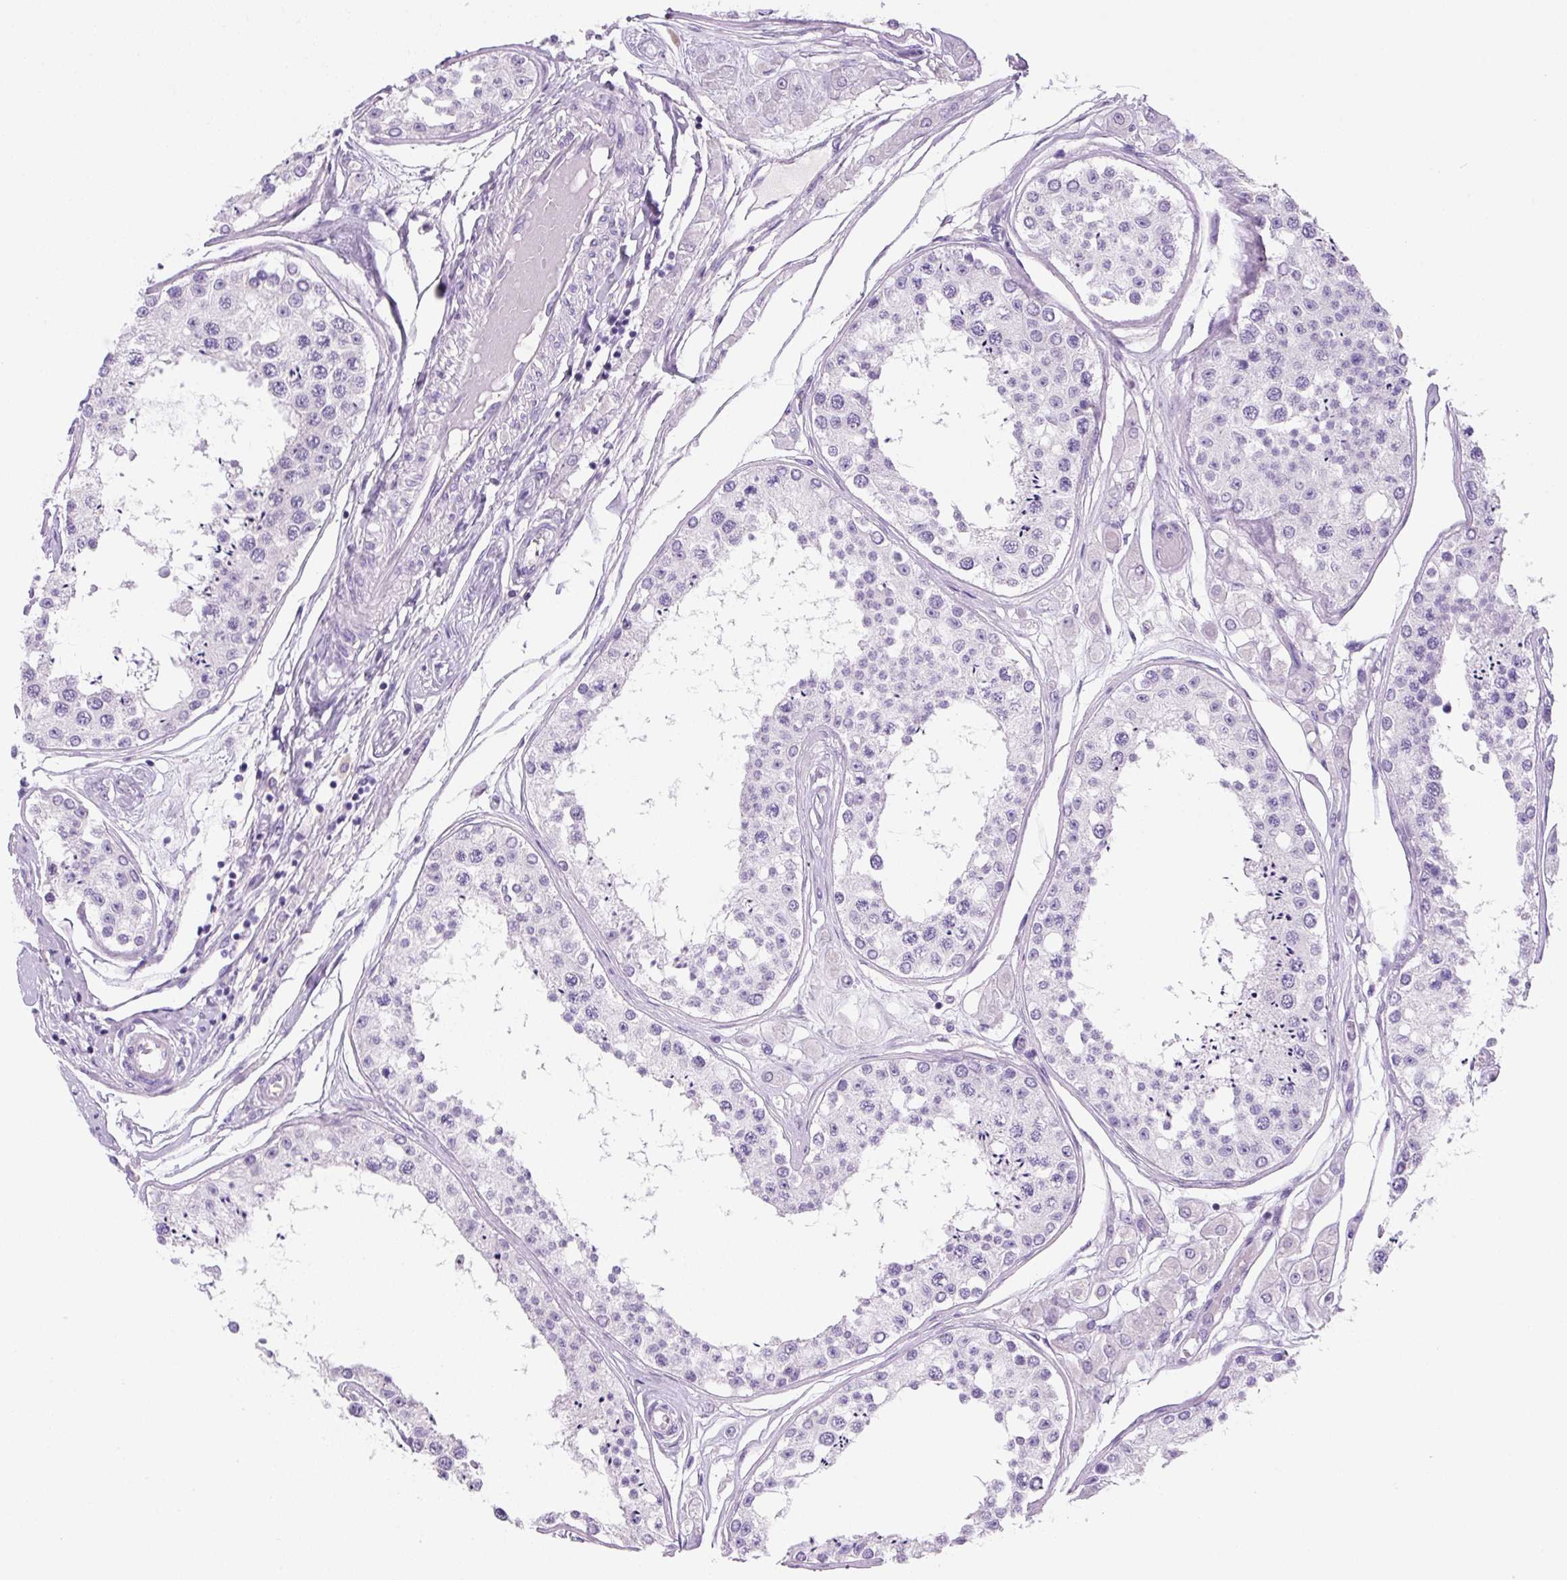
{"staining": {"intensity": "negative", "quantity": "none", "location": "none"}, "tissue": "testis", "cell_type": "Cells in seminiferous ducts", "image_type": "normal", "snomed": [{"axis": "morphology", "description": "Normal tissue, NOS"}, {"axis": "topography", "description": "Testis"}], "caption": "Testis stained for a protein using immunohistochemistry (IHC) shows no staining cells in seminiferous ducts.", "gene": "PRRT1", "patient": {"sex": "male", "age": 25}}